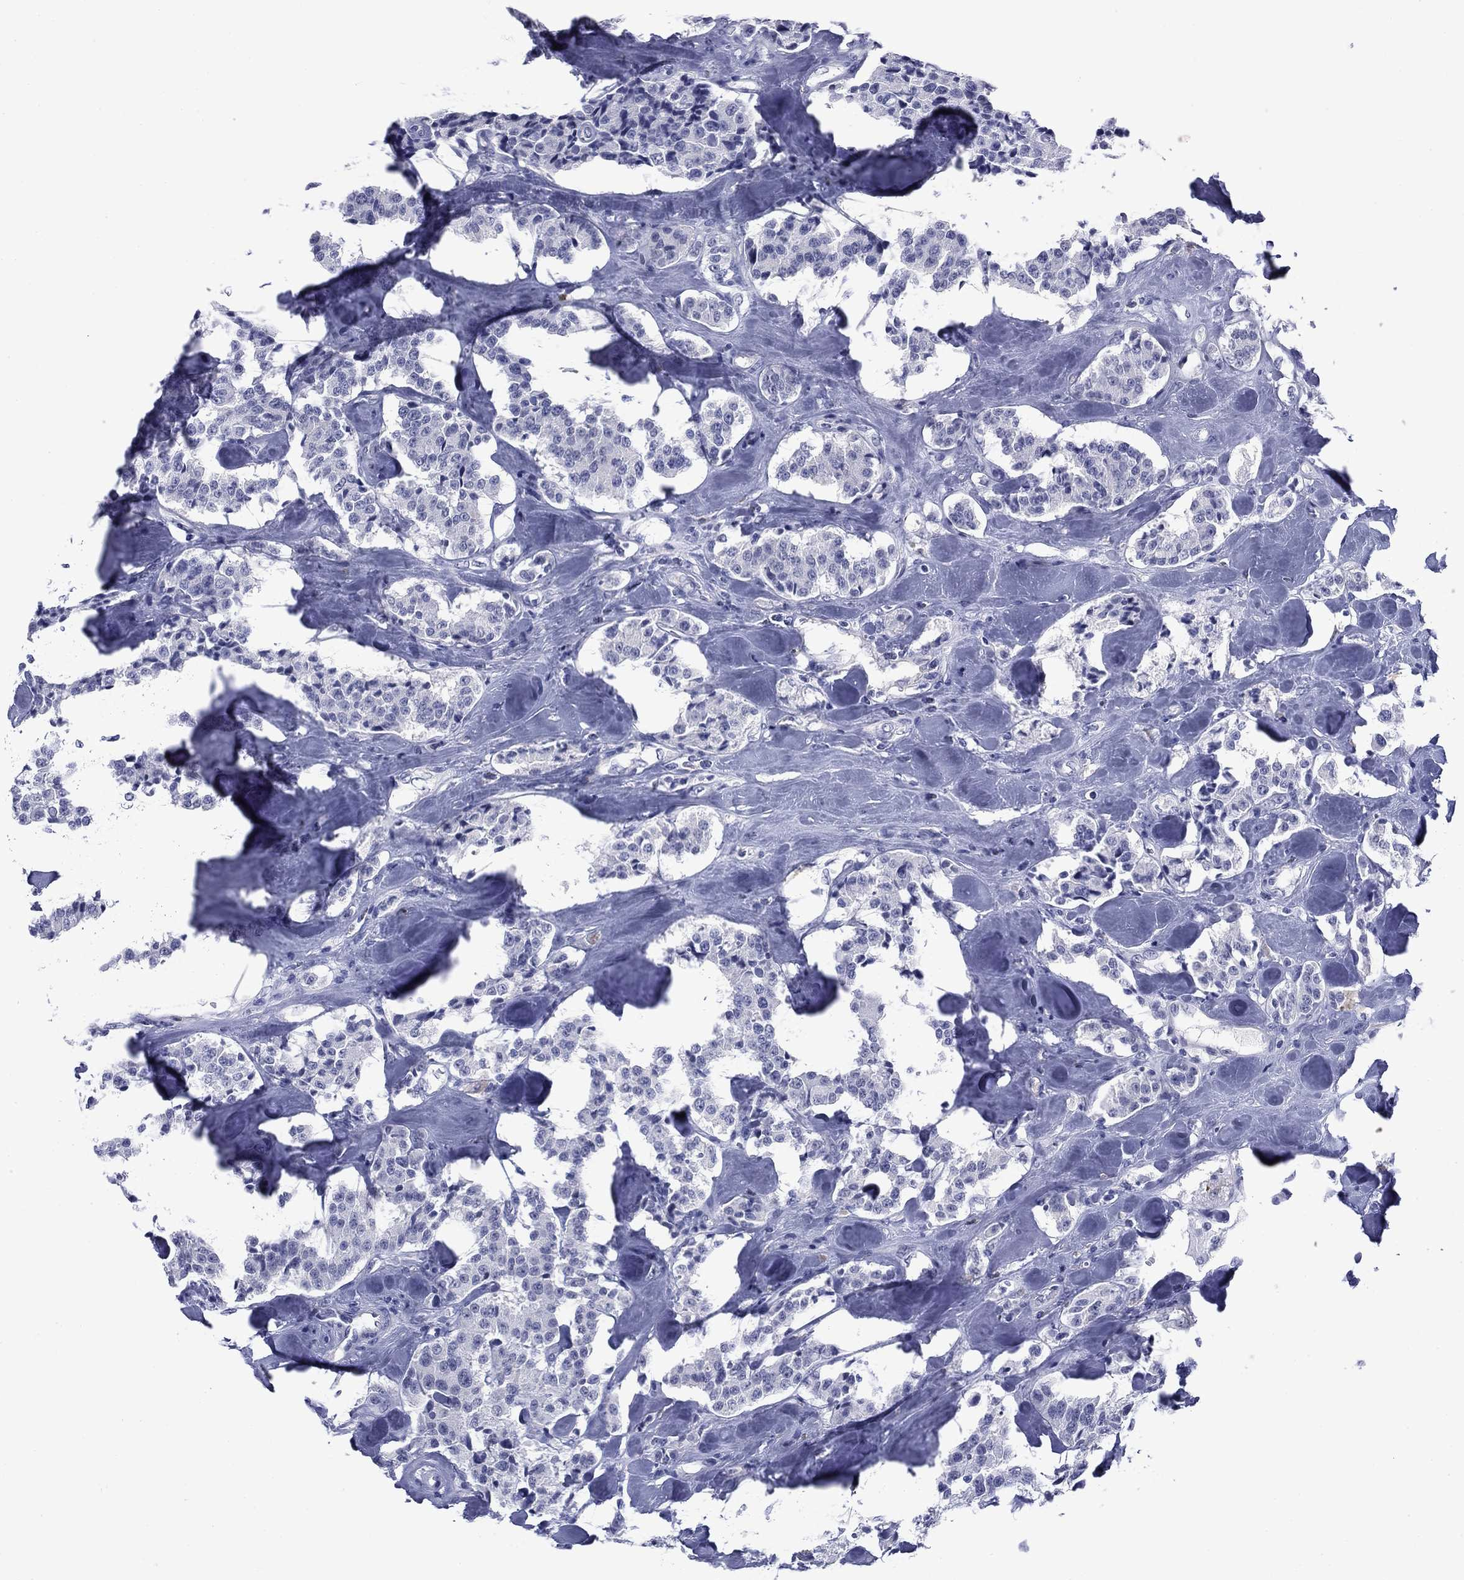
{"staining": {"intensity": "negative", "quantity": "none", "location": "none"}, "tissue": "carcinoid", "cell_type": "Tumor cells", "image_type": "cancer", "snomed": [{"axis": "morphology", "description": "Carcinoid, malignant, NOS"}, {"axis": "topography", "description": "Pancreas"}], "caption": "Immunohistochemistry image of neoplastic tissue: malignant carcinoid stained with DAB reveals no significant protein staining in tumor cells.", "gene": "BCL2L14", "patient": {"sex": "male", "age": 41}}